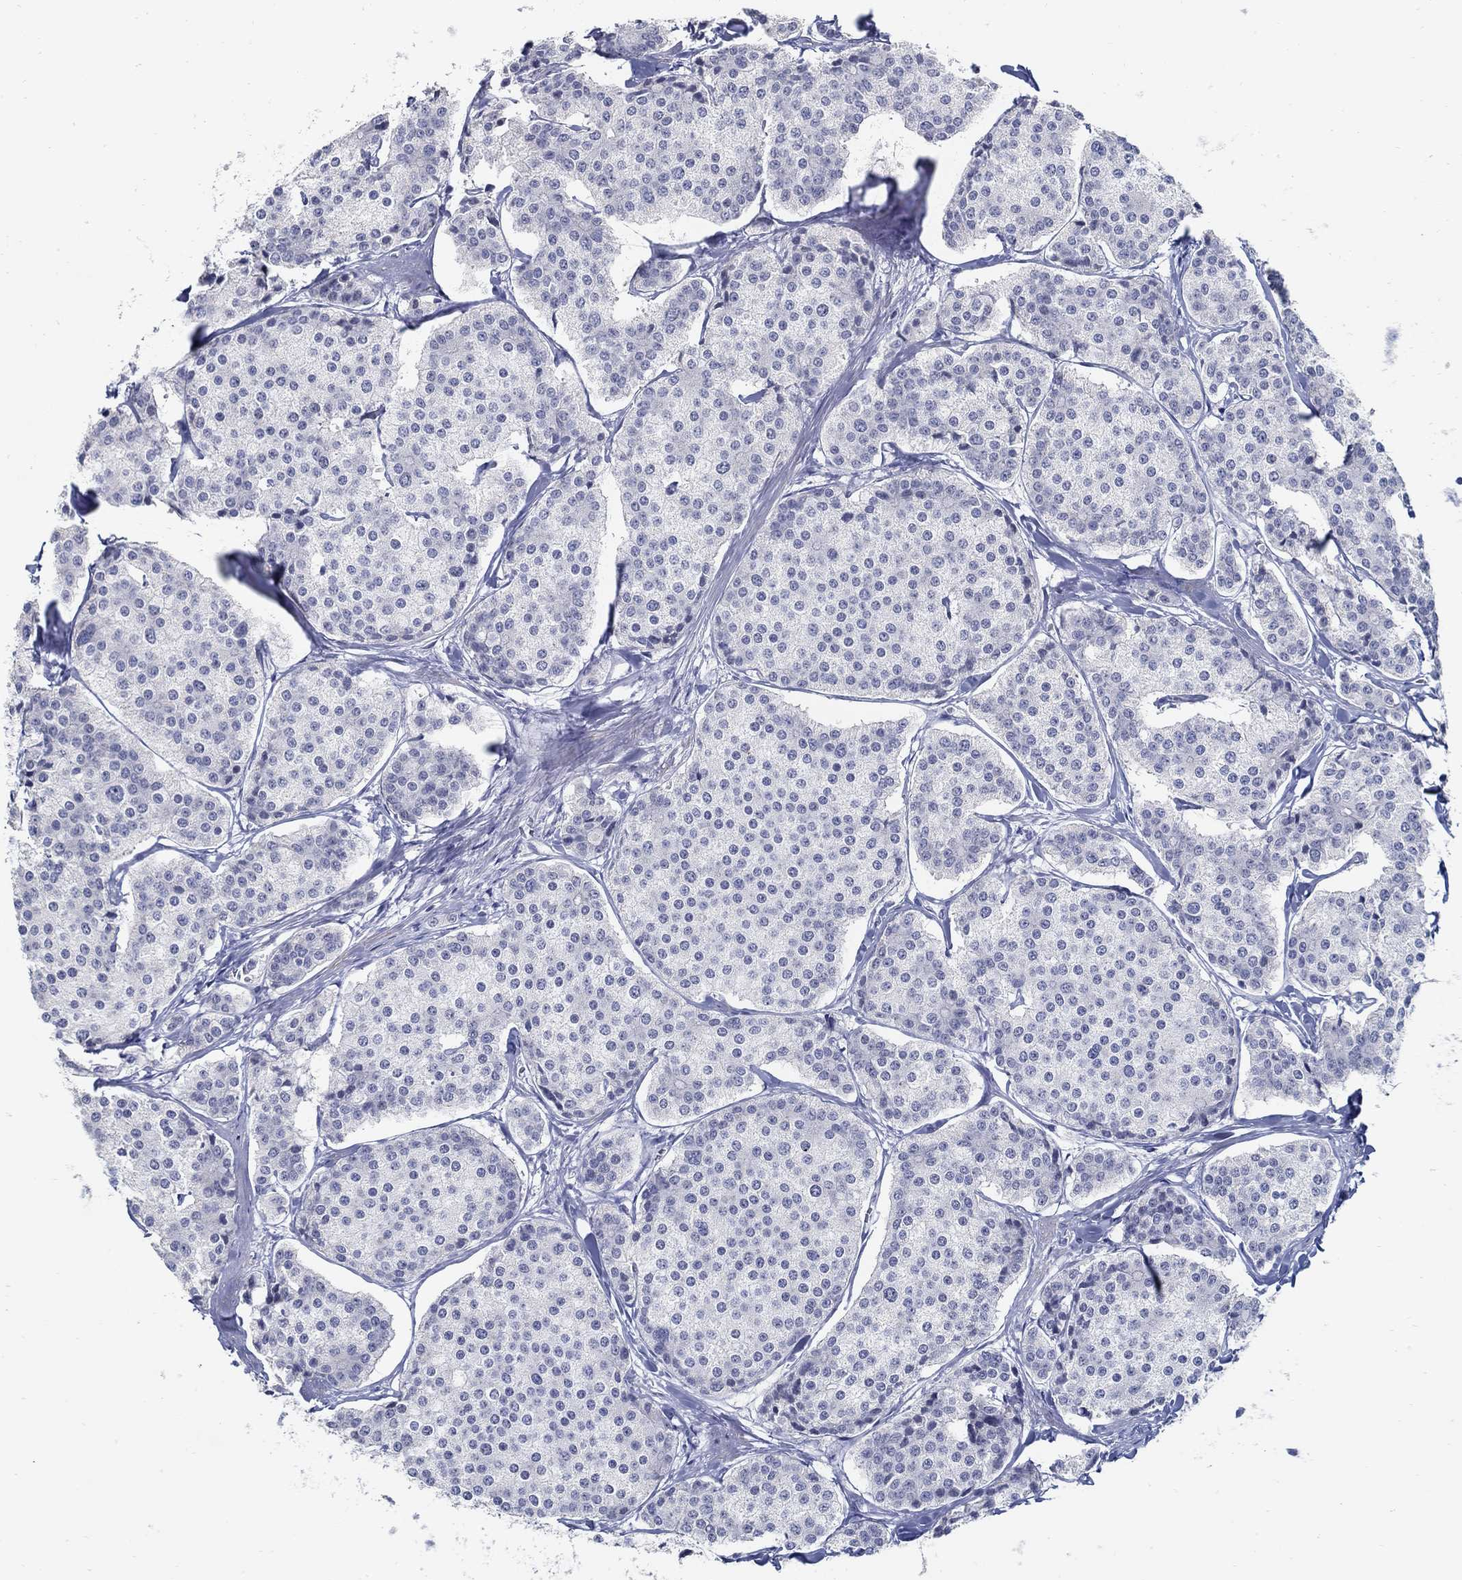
{"staining": {"intensity": "negative", "quantity": "none", "location": "none"}, "tissue": "carcinoid", "cell_type": "Tumor cells", "image_type": "cancer", "snomed": [{"axis": "morphology", "description": "Carcinoid, malignant, NOS"}, {"axis": "topography", "description": "Small intestine"}], "caption": "The micrograph exhibits no staining of tumor cells in carcinoid.", "gene": "USP29", "patient": {"sex": "female", "age": 65}}